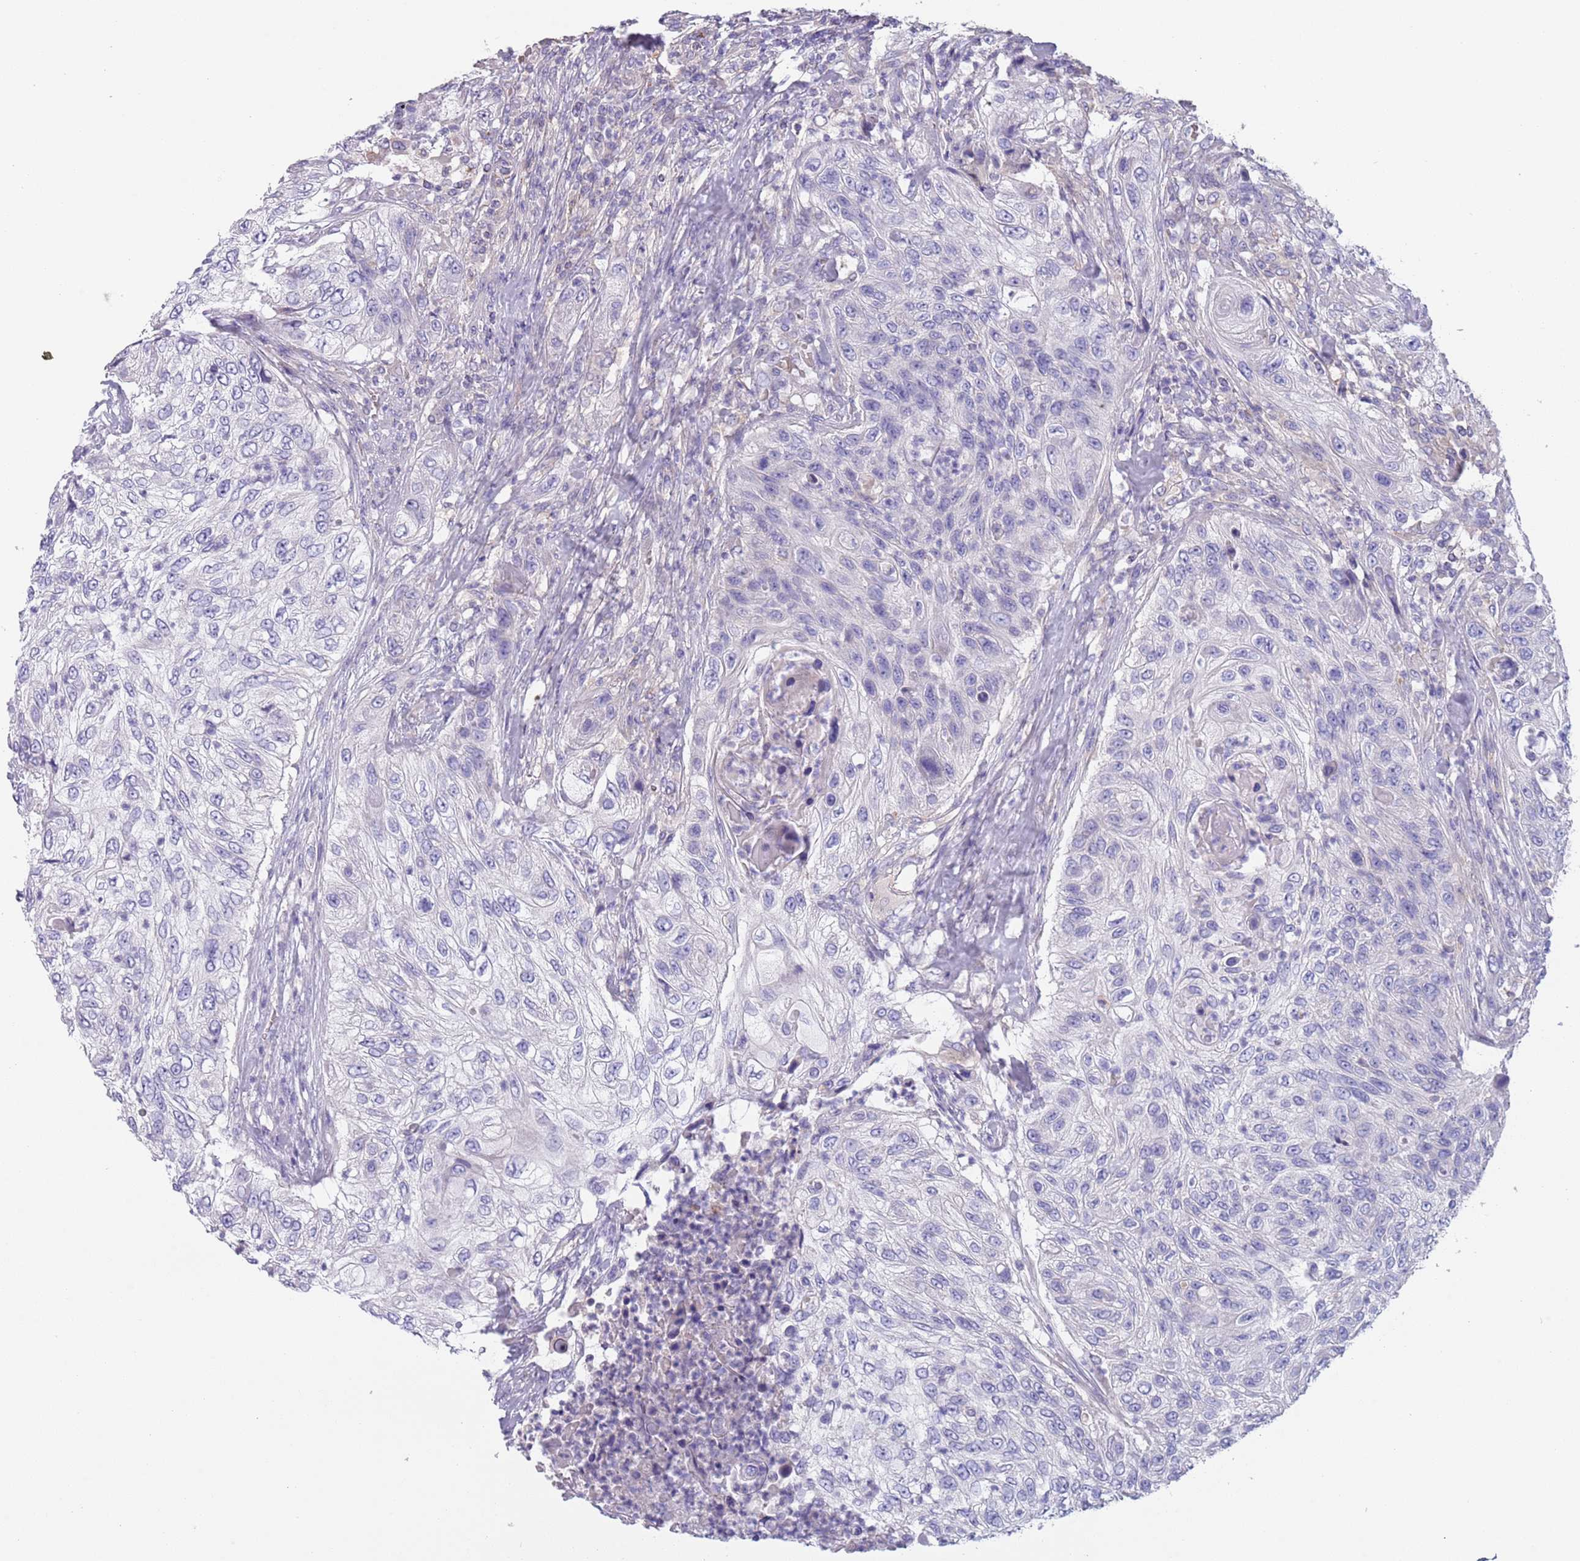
{"staining": {"intensity": "negative", "quantity": "none", "location": "none"}, "tissue": "urothelial cancer", "cell_type": "Tumor cells", "image_type": "cancer", "snomed": [{"axis": "morphology", "description": "Urothelial carcinoma, High grade"}, {"axis": "topography", "description": "Urinary bladder"}], "caption": "Immunohistochemical staining of high-grade urothelial carcinoma exhibits no significant positivity in tumor cells.", "gene": "MAN1C1", "patient": {"sex": "female", "age": 60}}